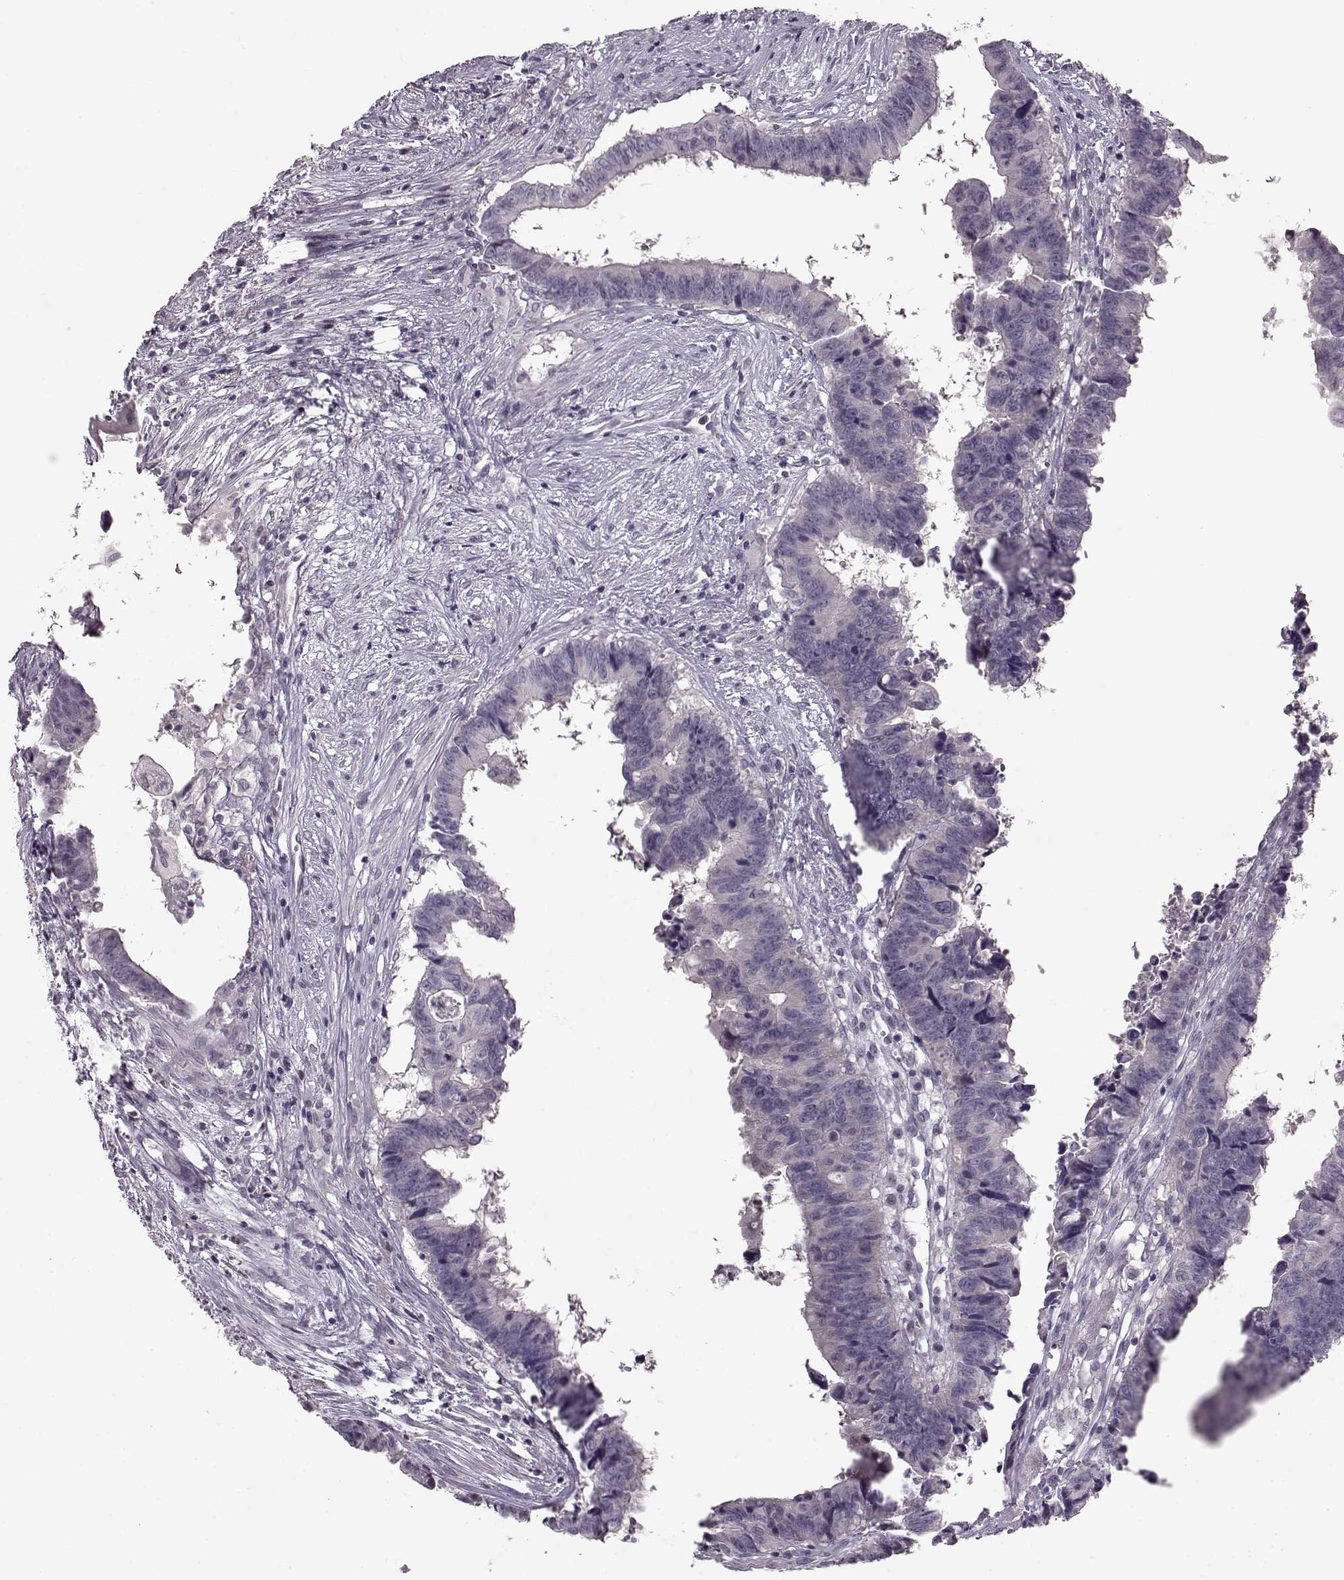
{"staining": {"intensity": "negative", "quantity": "none", "location": "none"}, "tissue": "colorectal cancer", "cell_type": "Tumor cells", "image_type": "cancer", "snomed": [{"axis": "morphology", "description": "Adenocarcinoma, NOS"}, {"axis": "topography", "description": "Colon"}], "caption": "High power microscopy micrograph of an immunohistochemistry image of colorectal cancer (adenocarcinoma), revealing no significant positivity in tumor cells.", "gene": "RP1L1", "patient": {"sex": "female", "age": 82}}